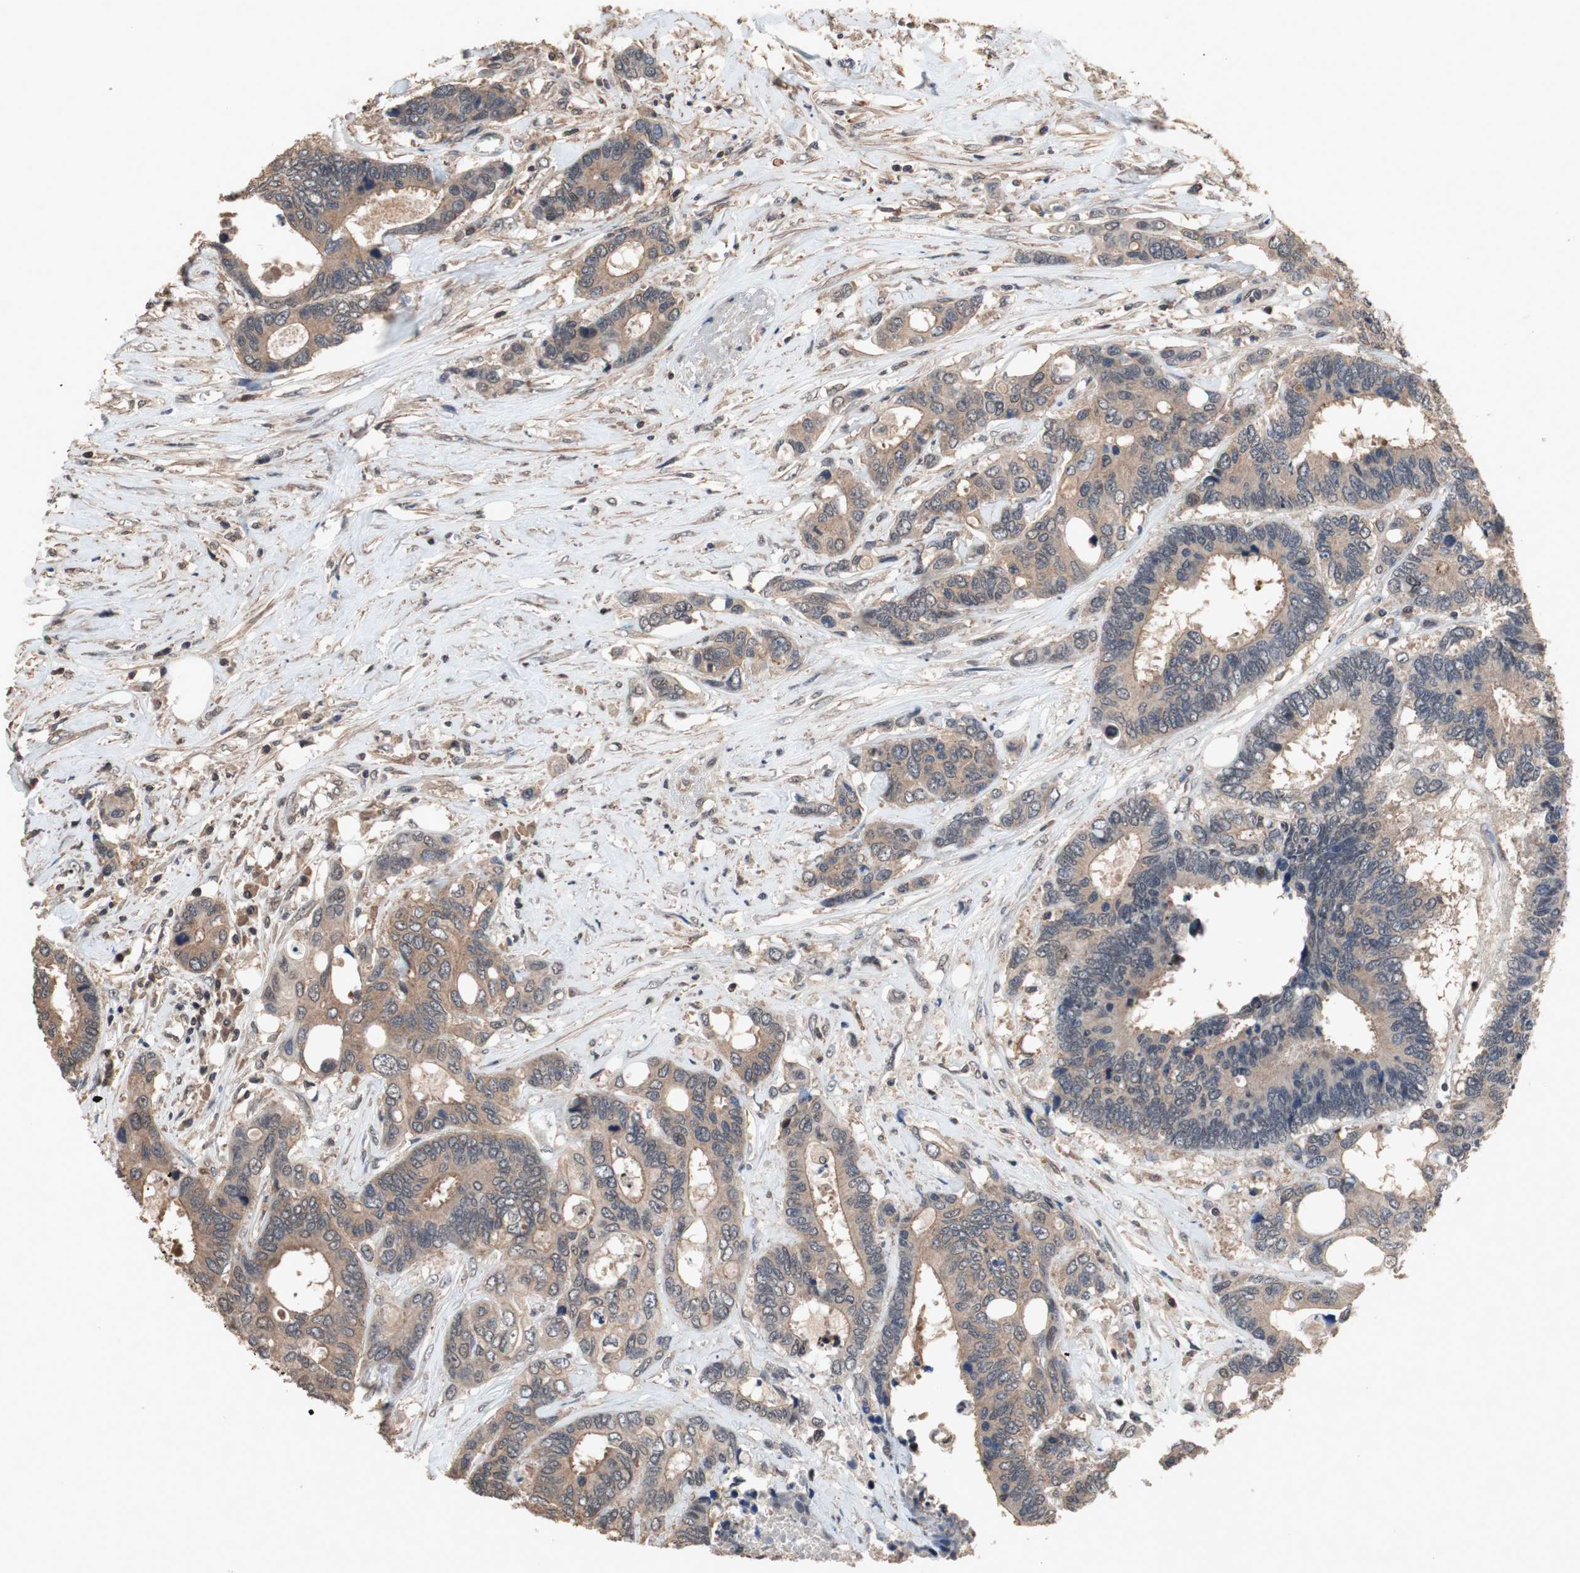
{"staining": {"intensity": "moderate", "quantity": ">75%", "location": "cytoplasmic/membranous"}, "tissue": "colorectal cancer", "cell_type": "Tumor cells", "image_type": "cancer", "snomed": [{"axis": "morphology", "description": "Adenocarcinoma, NOS"}, {"axis": "topography", "description": "Rectum"}], "caption": "Colorectal cancer (adenocarcinoma) stained with a protein marker demonstrates moderate staining in tumor cells.", "gene": "GART", "patient": {"sex": "male", "age": 55}}